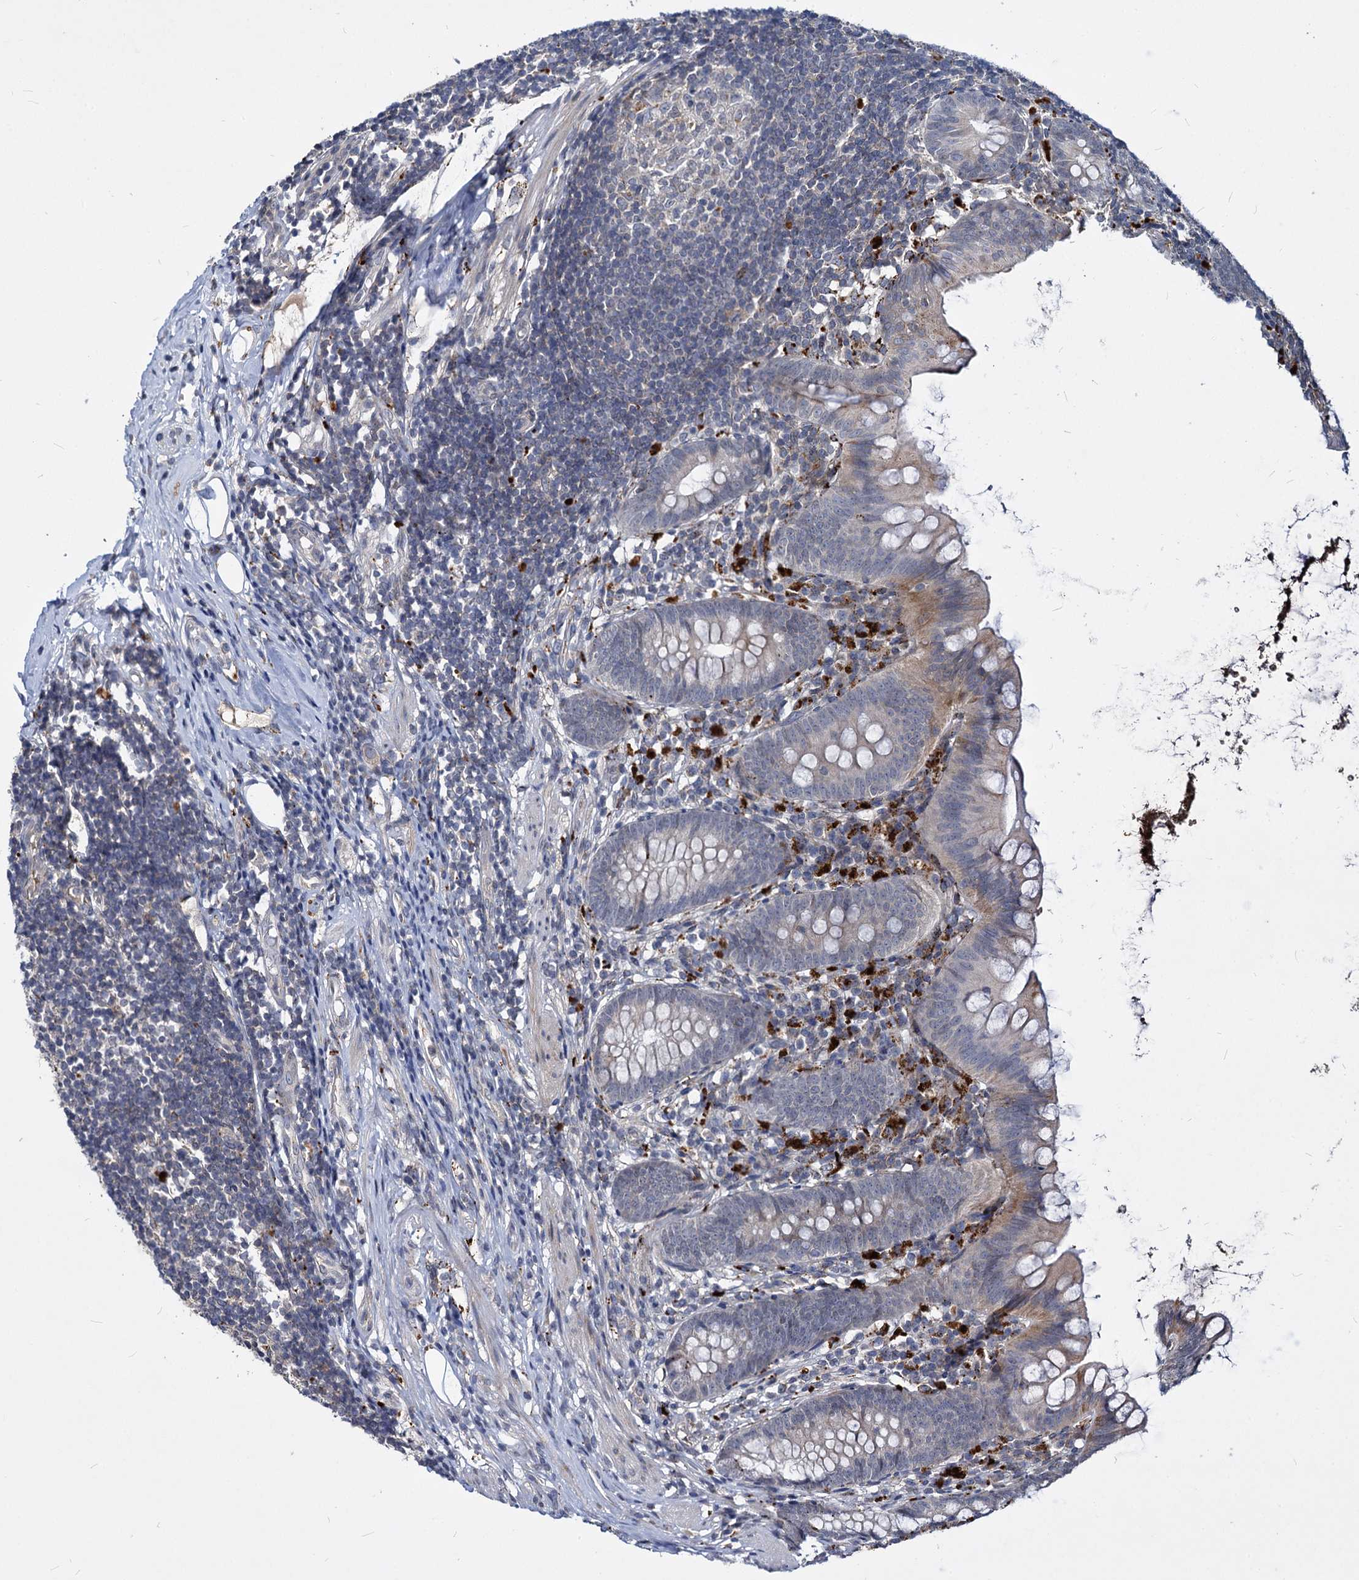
{"staining": {"intensity": "negative", "quantity": "none", "location": "none"}, "tissue": "appendix", "cell_type": "Glandular cells", "image_type": "normal", "snomed": [{"axis": "morphology", "description": "Normal tissue, NOS"}, {"axis": "topography", "description": "Appendix"}], "caption": "The histopathology image reveals no significant staining in glandular cells of appendix. The staining is performed using DAB (3,3'-diaminobenzidine) brown chromogen with nuclei counter-stained in using hematoxylin.", "gene": "C11orf86", "patient": {"sex": "female", "age": 62}}